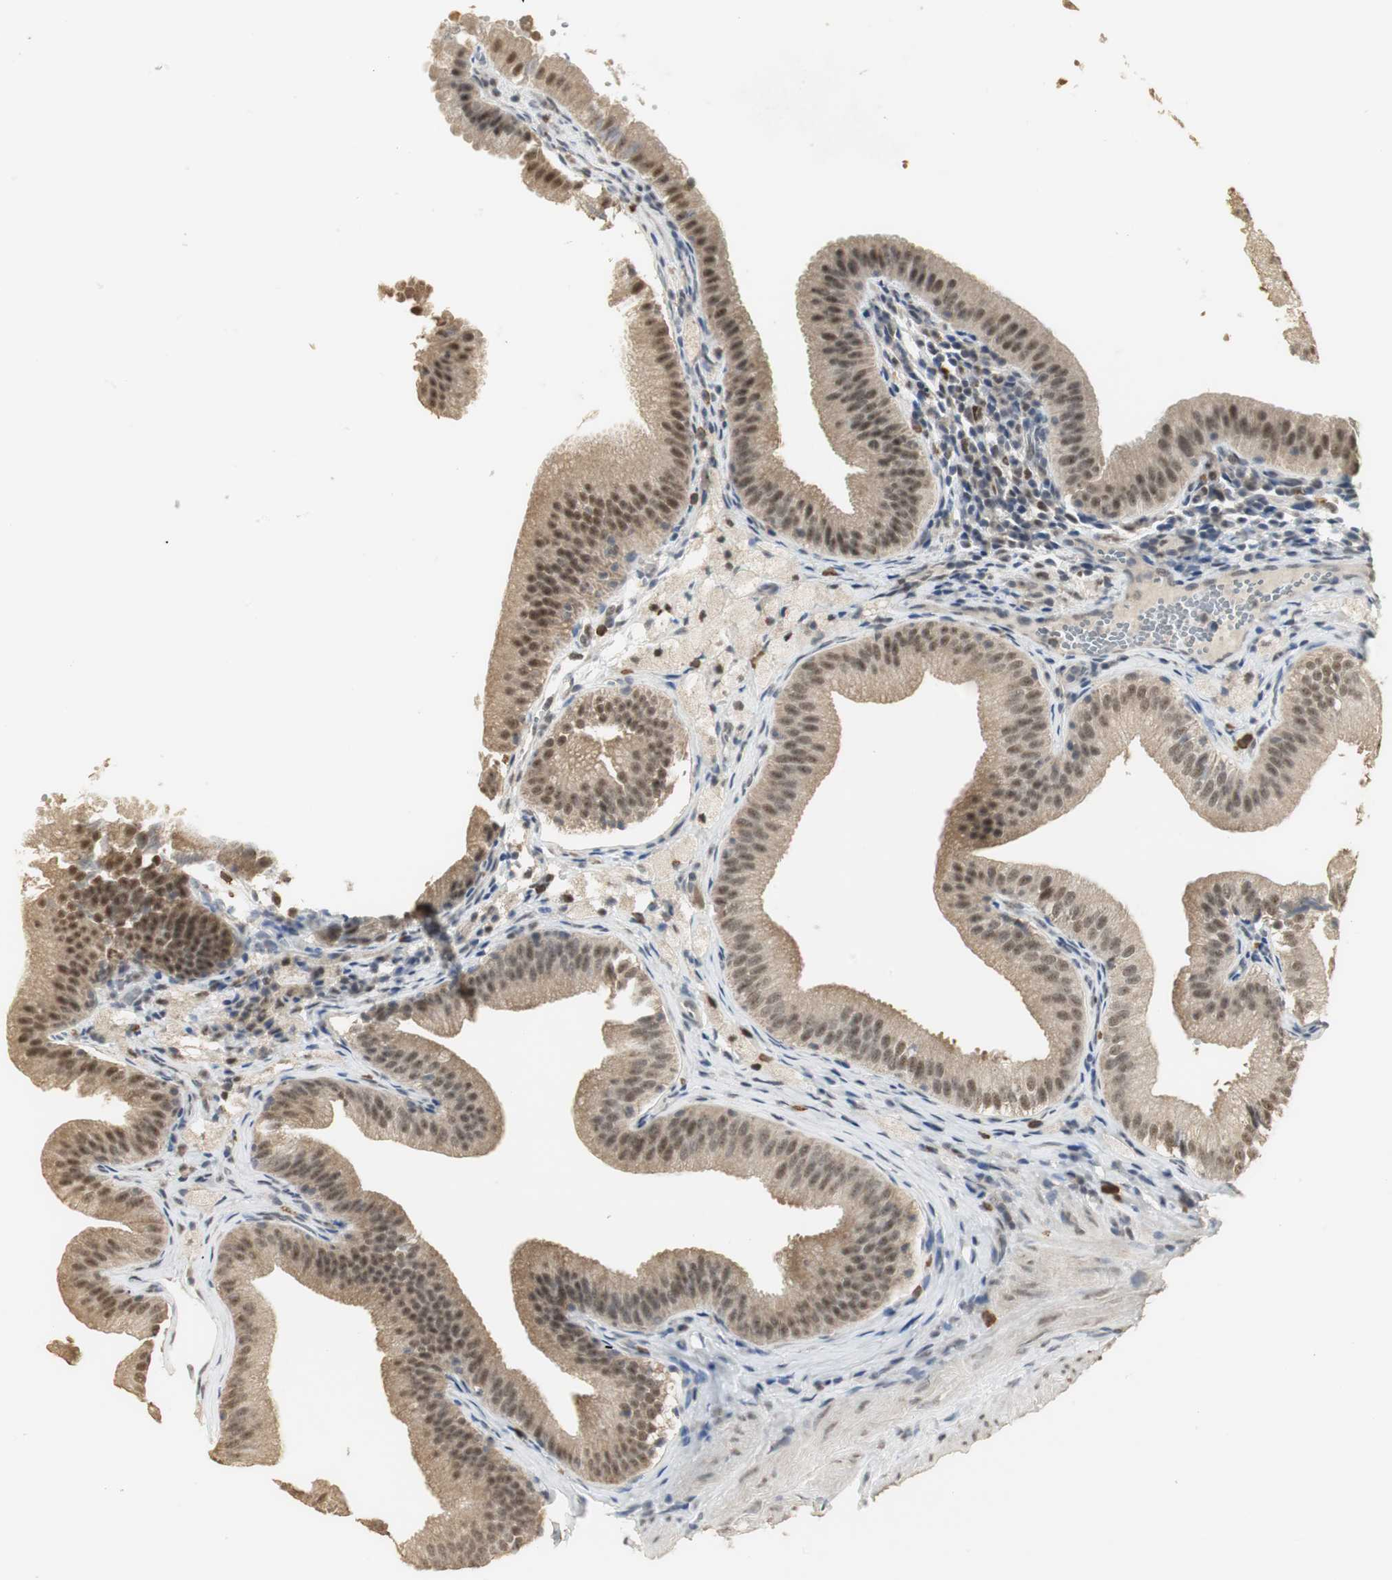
{"staining": {"intensity": "moderate", "quantity": ">75%", "location": "cytoplasmic/membranous,nuclear"}, "tissue": "gallbladder", "cell_type": "Glandular cells", "image_type": "normal", "snomed": [{"axis": "morphology", "description": "Normal tissue, NOS"}, {"axis": "topography", "description": "Gallbladder"}], "caption": "Protein expression analysis of unremarkable human gallbladder reveals moderate cytoplasmic/membranous,nuclear staining in about >75% of glandular cells.", "gene": "ELOA", "patient": {"sex": "female", "age": 24}}